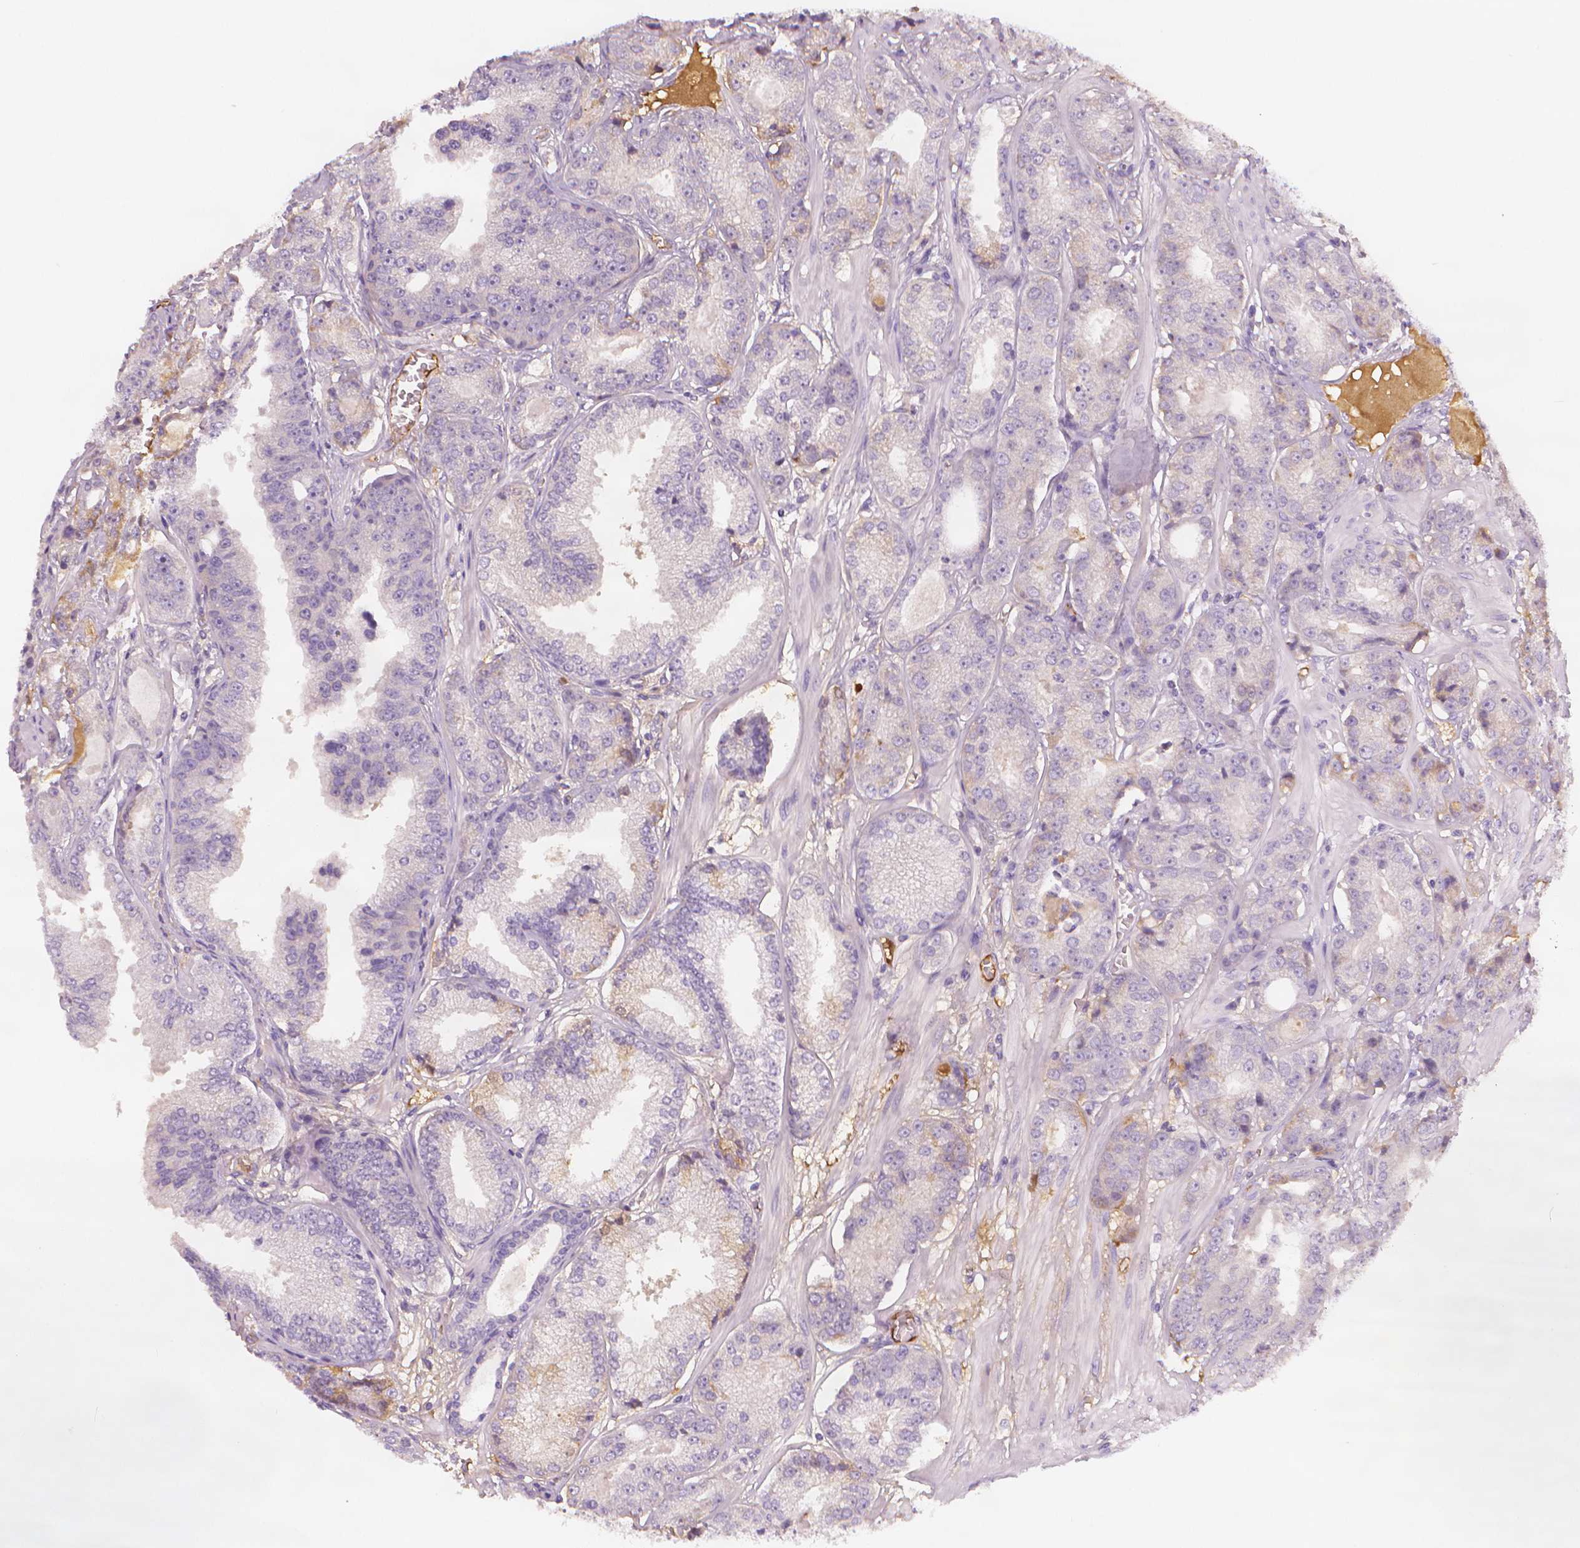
{"staining": {"intensity": "negative", "quantity": "none", "location": "none"}, "tissue": "prostate cancer", "cell_type": "Tumor cells", "image_type": "cancer", "snomed": [{"axis": "morphology", "description": "Adenocarcinoma, NOS"}, {"axis": "topography", "description": "Prostate"}], "caption": "Protein analysis of prostate cancer reveals no significant positivity in tumor cells.", "gene": "APOA4", "patient": {"sex": "male", "age": 64}}